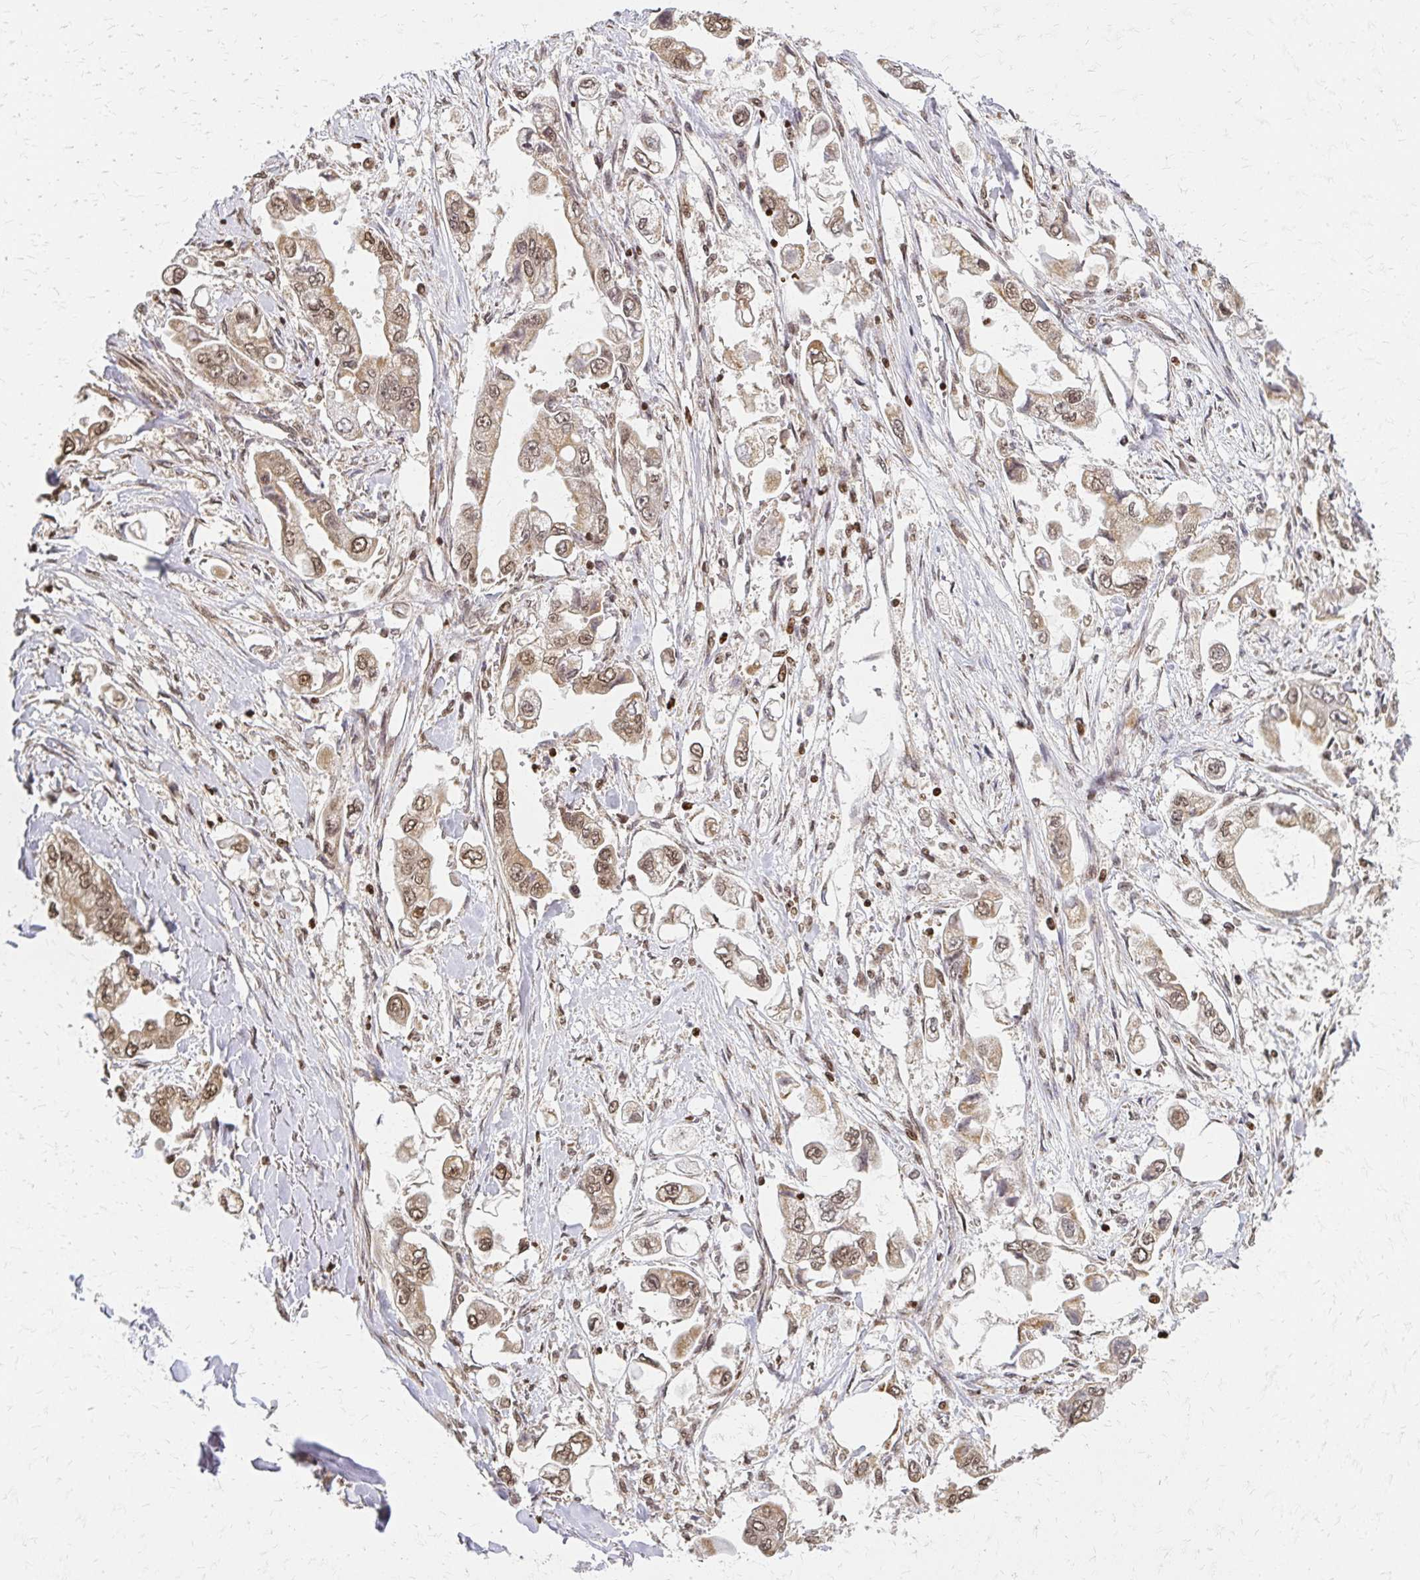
{"staining": {"intensity": "moderate", "quantity": ">75%", "location": "cytoplasmic/membranous,nuclear"}, "tissue": "stomach cancer", "cell_type": "Tumor cells", "image_type": "cancer", "snomed": [{"axis": "morphology", "description": "Adenocarcinoma, NOS"}, {"axis": "topography", "description": "Stomach"}], "caption": "Stomach adenocarcinoma stained for a protein (brown) shows moderate cytoplasmic/membranous and nuclear positive positivity in approximately >75% of tumor cells.", "gene": "HOXA9", "patient": {"sex": "male", "age": 62}}